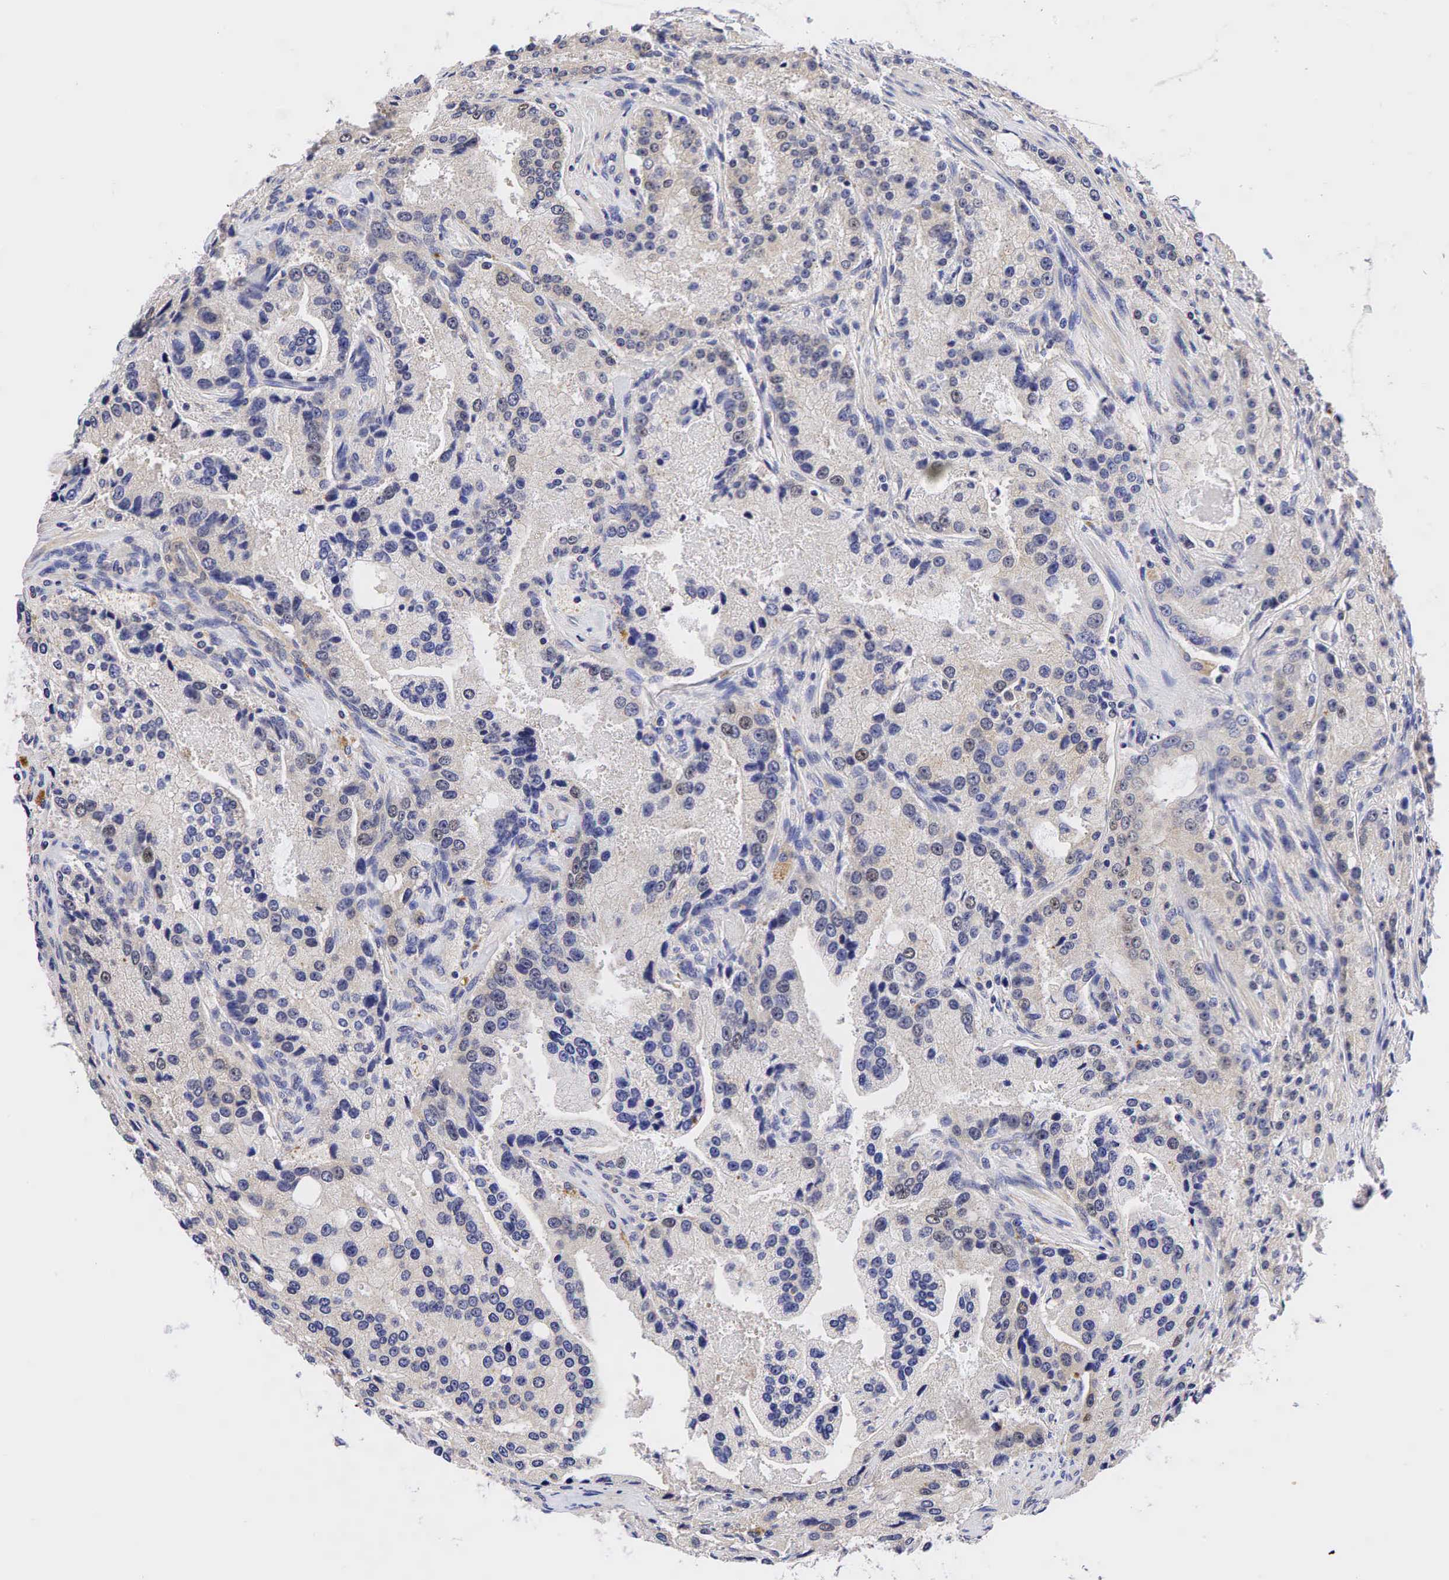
{"staining": {"intensity": "moderate", "quantity": "<25%", "location": "nuclear"}, "tissue": "prostate cancer", "cell_type": "Tumor cells", "image_type": "cancer", "snomed": [{"axis": "morphology", "description": "Adenocarcinoma, Medium grade"}, {"axis": "topography", "description": "Prostate"}], "caption": "The micrograph exhibits immunohistochemical staining of adenocarcinoma (medium-grade) (prostate). There is moderate nuclear positivity is identified in about <25% of tumor cells.", "gene": "CCND1", "patient": {"sex": "male", "age": 72}}